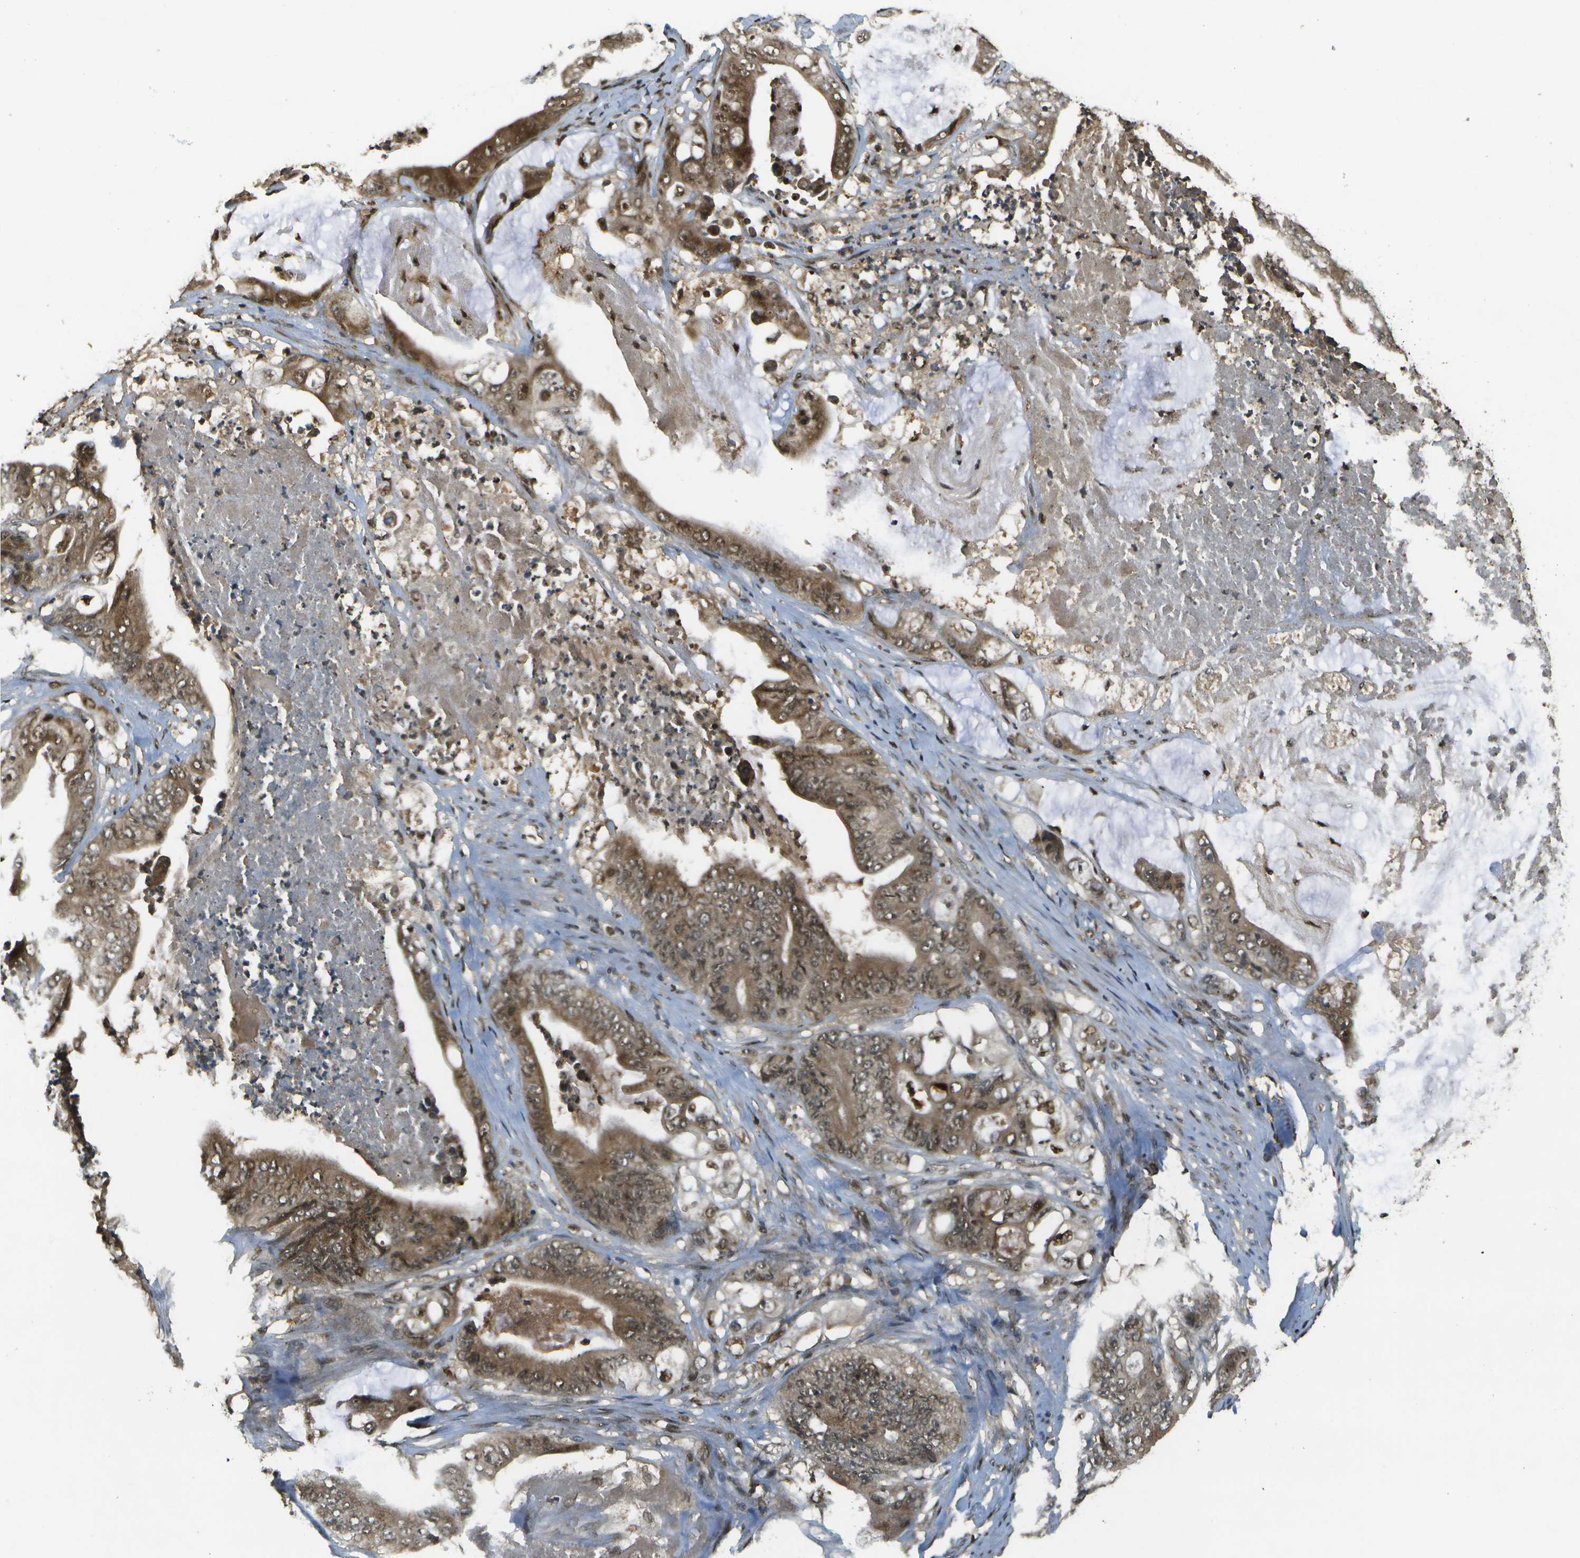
{"staining": {"intensity": "moderate", "quantity": ">75%", "location": "cytoplasmic/membranous,nuclear"}, "tissue": "stomach cancer", "cell_type": "Tumor cells", "image_type": "cancer", "snomed": [{"axis": "morphology", "description": "Adenocarcinoma, NOS"}, {"axis": "topography", "description": "Stomach"}], "caption": "Stomach cancer (adenocarcinoma) stained with a brown dye shows moderate cytoplasmic/membranous and nuclear positive positivity in approximately >75% of tumor cells.", "gene": "GANC", "patient": {"sex": "female", "age": 73}}